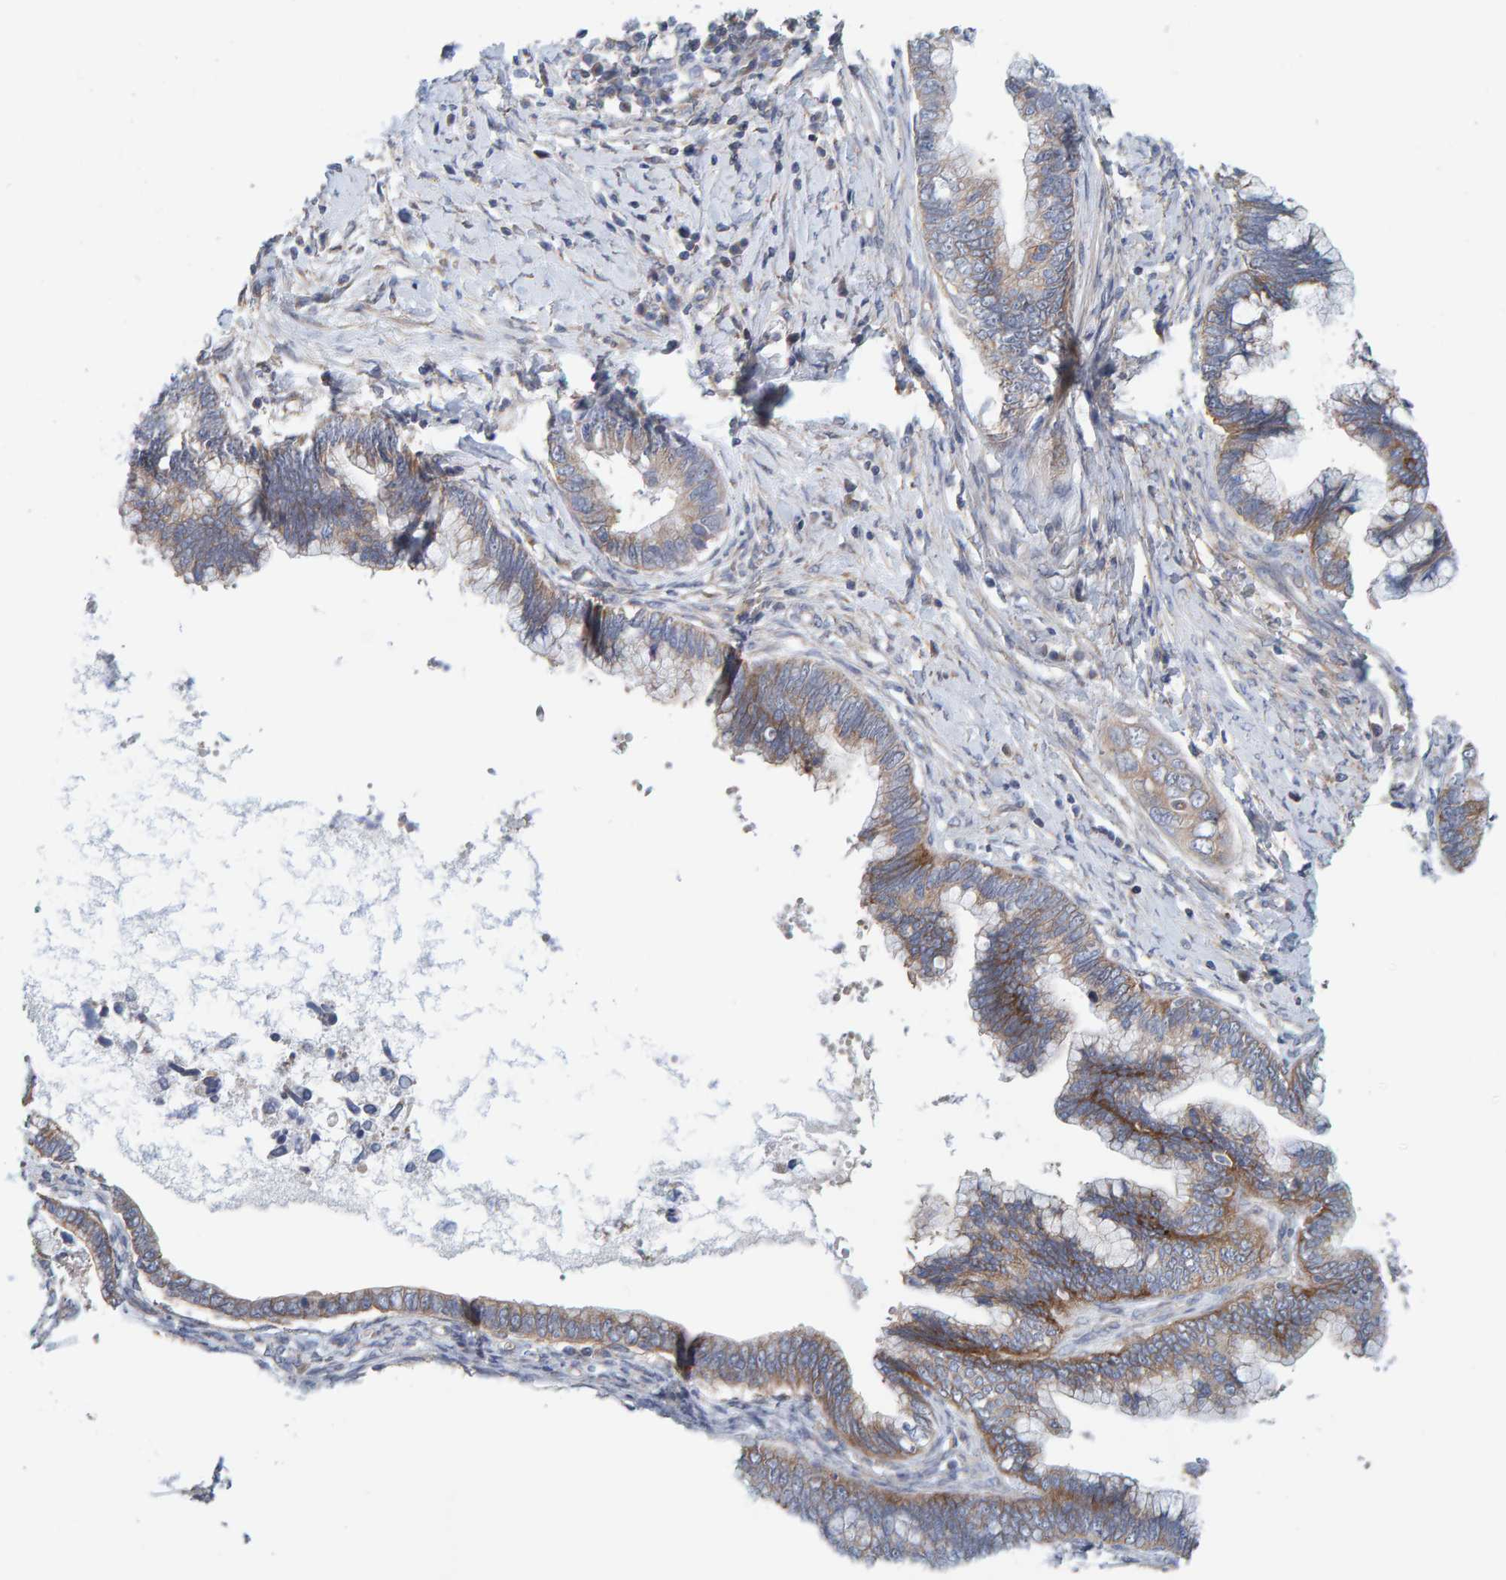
{"staining": {"intensity": "moderate", "quantity": ">75%", "location": "cytoplasmic/membranous"}, "tissue": "cervical cancer", "cell_type": "Tumor cells", "image_type": "cancer", "snomed": [{"axis": "morphology", "description": "Adenocarcinoma, NOS"}, {"axis": "topography", "description": "Cervix"}], "caption": "Adenocarcinoma (cervical) tissue exhibits moderate cytoplasmic/membranous staining in about >75% of tumor cells (DAB (3,3'-diaminobenzidine) IHC with brightfield microscopy, high magnification).", "gene": "RGP1", "patient": {"sex": "female", "age": 44}}